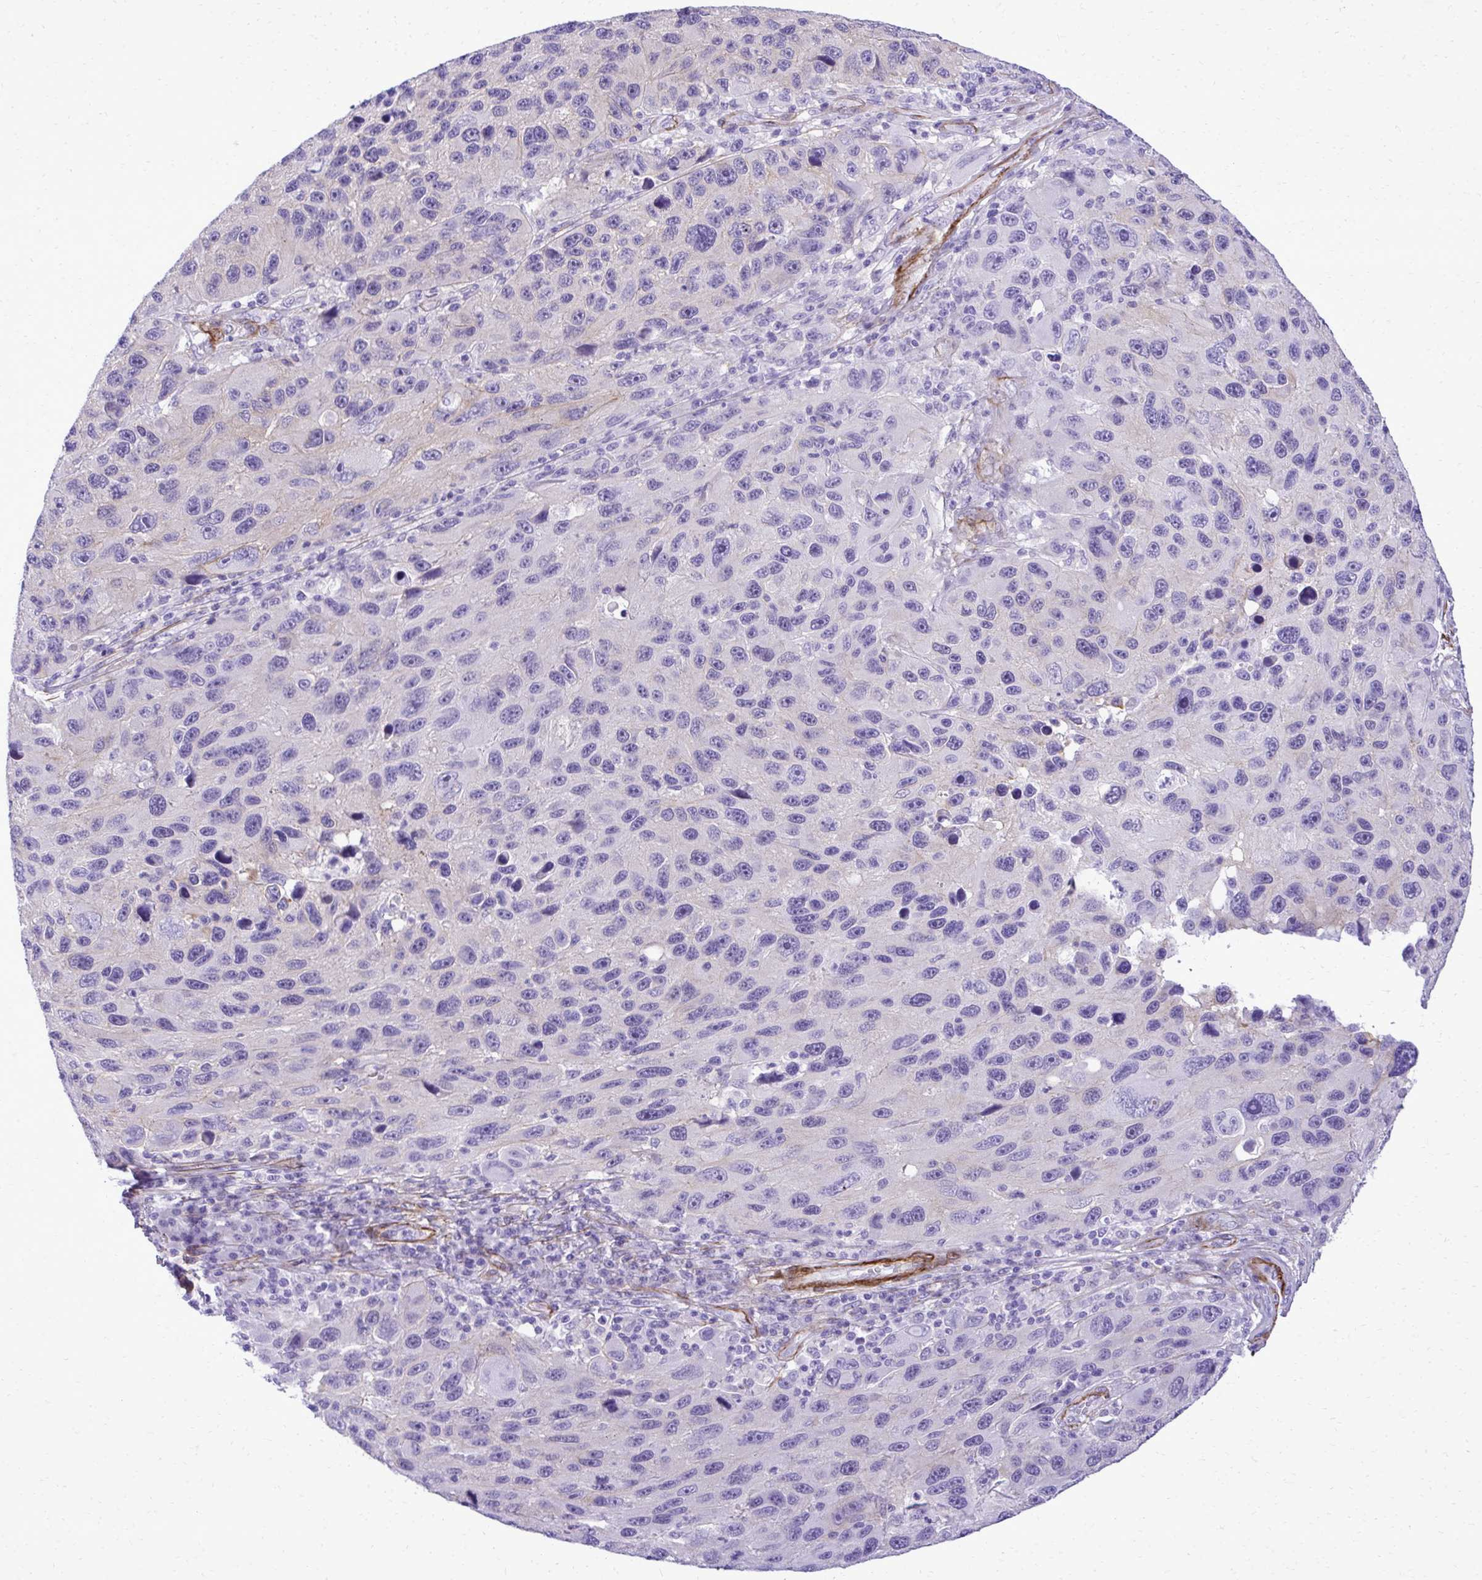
{"staining": {"intensity": "negative", "quantity": "none", "location": "none"}, "tissue": "melanoma", "cell_type": "Tumor cells", "image_type": "cancer", "snomed": [{"axis": "morphology", "description": "Malignant melanoma, NOS"}, {"axis": "topography", "description": "Skin"}], "caption": "Image shows no protein staining in tumor cells of melanoma tissue. (DAB (3,3'-diaminobenzidine) immunohistochemistry visualized using brightfield microscopy, high magnification).", "gene": "PITPNM3", "patient": {"sex": "male", "age": 53}}